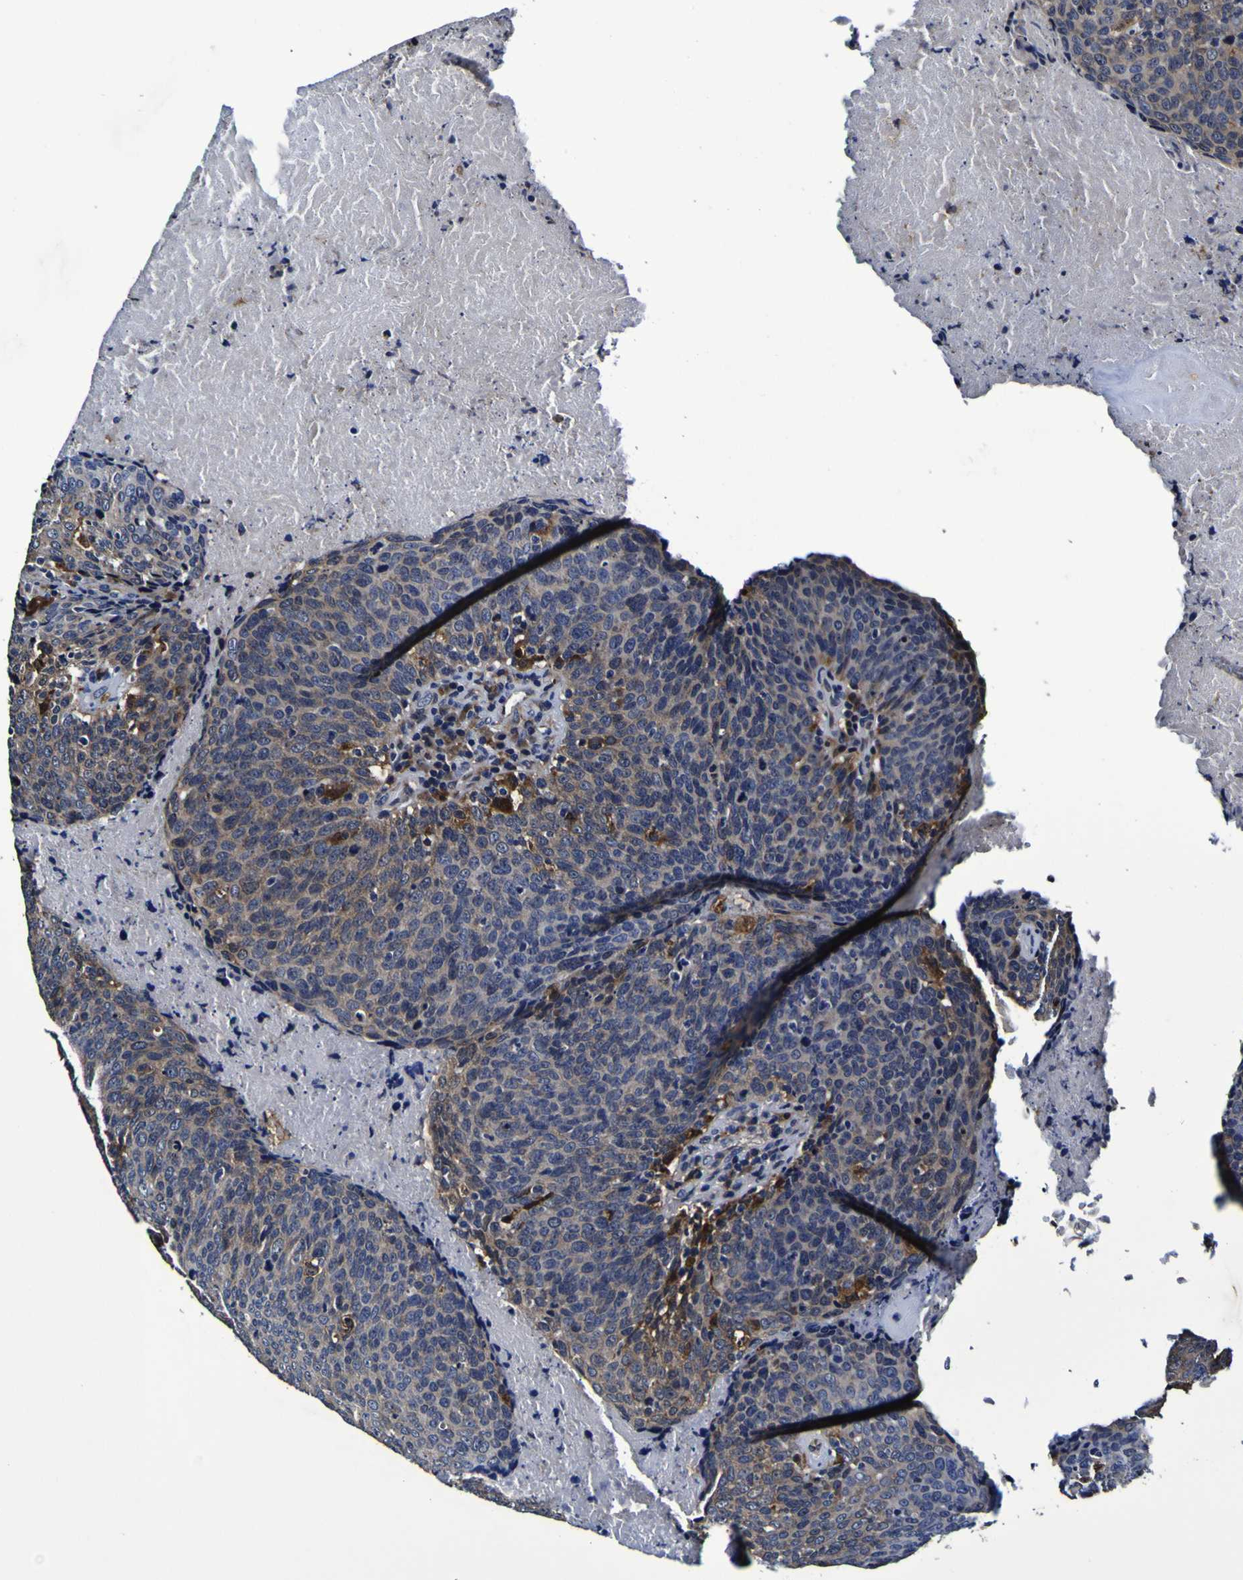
{"staining": {"intensity": "weak", "quantity": "25%-75%", "location": "cytoplasmic/membranous"}, "tissue": "head and neck cancer", "cell_type": "Tumor cells", "image_type": "cancer", "snomed": [{"axis": "morphology", "description": "Squamous cell carcinoma, NOS"}, {"axis": "morphology", "description": "Squamous cell carcinoma, metastatic, NOS"}, {"axis": "topography", "description": "Lymph node"}, {"axis": "topography", "description": "Head-Neck"}], "caption": "Weak cytoplasmic/membranous positivity is present in approximately 25%-75% of tumor cells in head and neck squamous cell carcinoma. The staining is performed using DAB brown chromogen to label protein expression. The nuclei are counter-stained blue using hematoxylin.", "gene": "GPX1", "patient": {"sex": "male", "age": 62}}